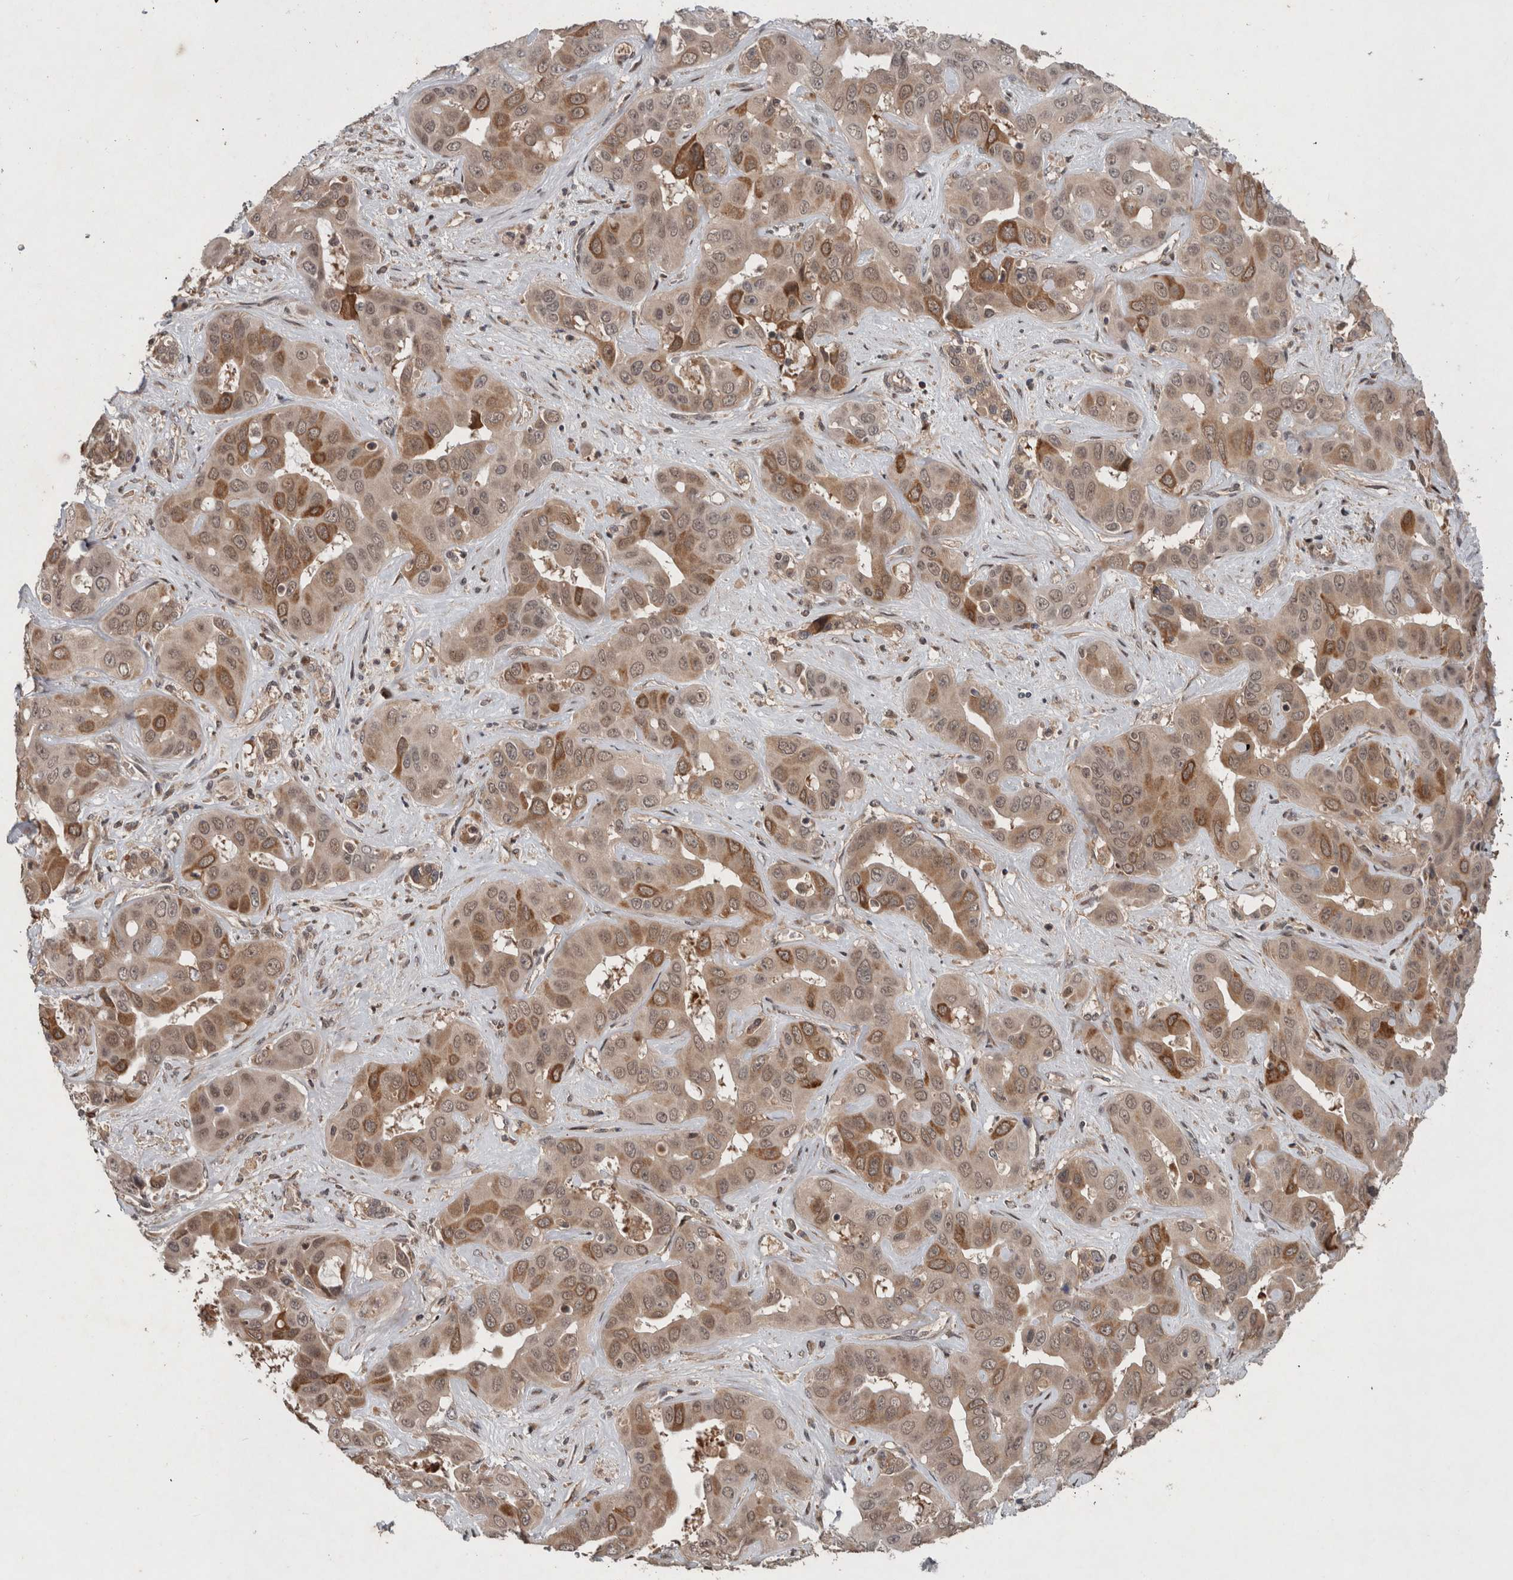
{"staining": {"intensity": "moderate", "quantity": "<25%", "location": "cytoplasmic/membranous"}, "tissue": "liver cancer", "cell_type": "Tumor cells", "image_type": "cancer", "snomed": [{"axis": "morphology", "description": "Cholangiocarcinoma"}, {"axis": "topography", "description": "Liver"}], "caption": "Cholangiocarcinoma (liver) tissue shows moderate cytoplasmic/membranous staining in approximately <25% of tumor cells", "gene": "GIMAP6", "patient": {"sex": "female", "age": 52}}